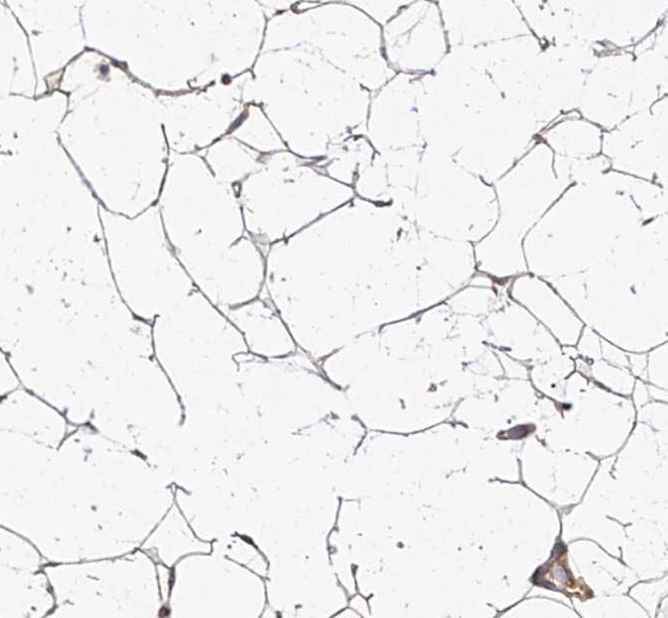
{"staining": {"intensity": "moderate", "quantity": ">75%", "location": "cytoplasmic/membranous"}, "tissue": "adipose tissue", "cell_type": "Adipocytes", "image_type": "normal", "snomed": [{"axis": "morphology", "description": "Normal tissue, NOS"}, {"axis": "topography", "description": "Breast"}], "caption": "An image showing moderate cytoplasmic/membranous positivity in approximately >75% of adipocytes in normal adipose tissue, as visualized by brown immunohistochemical staining.", "gene": "EIF2S2", "patient": {"sex": "female", "age": 23}}